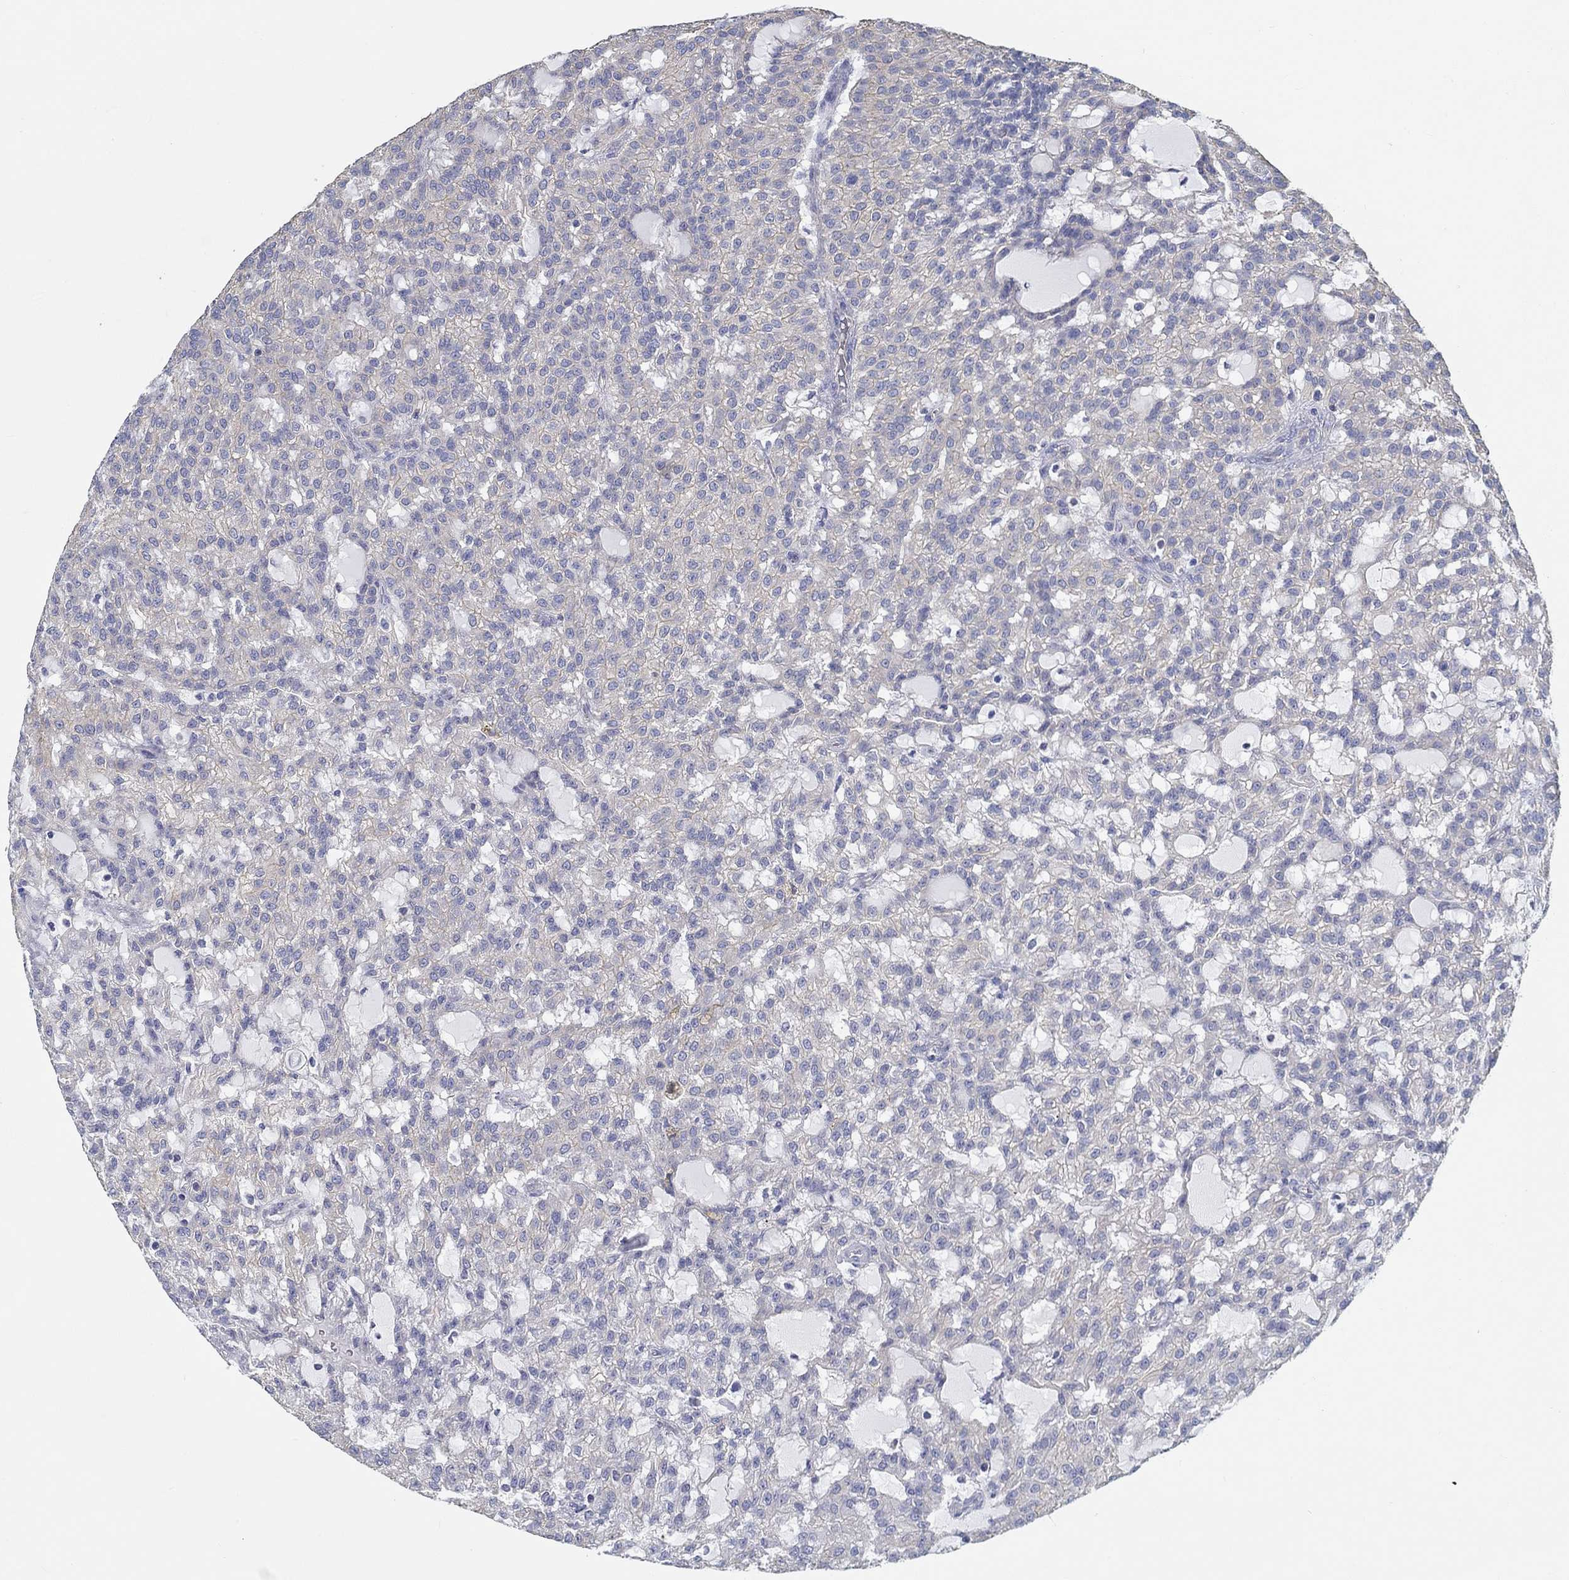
{"staining": {"intensity": "negative", "quantity": "none", "location": "none"}, "tissue": "renal cancer", "cell_type": "Tumor cells", "image_type": "cancer", "snomed": [{"axis": "morphology", "description": "Adenocarcinoma, NOS"}, {"axis": "topography", "description": "Kidney"}], "caption": "Renal cancer (adenocarcinoma) was stained to show a protein in brown. There is no significant expression in tumor cells.", "gene": "BBOF1", "patient": {"sex": "male", "age": 63}}